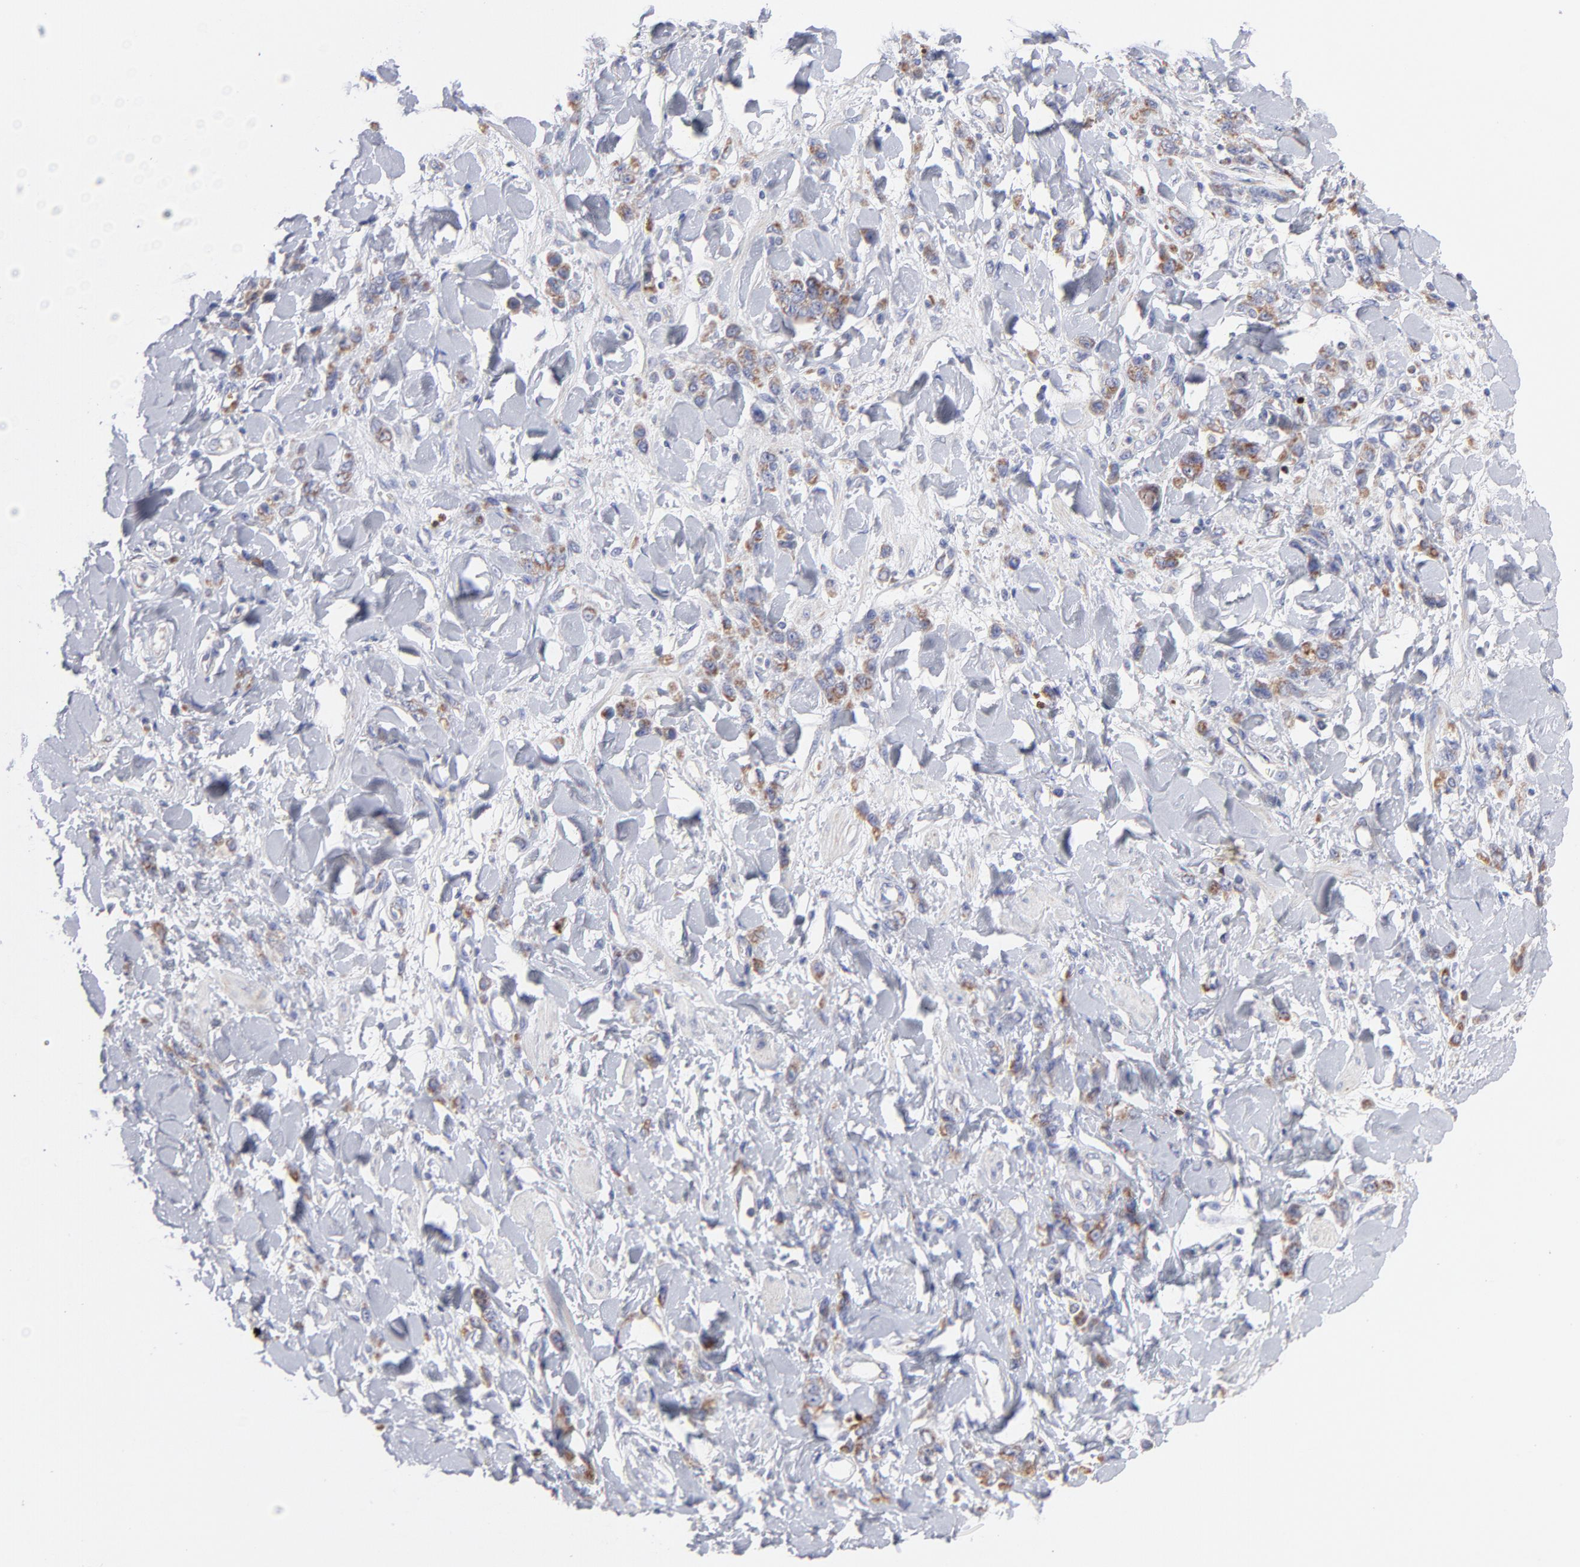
{"staining": {"intensity": "weak", "quantity": ">75%", "location": "cytoplasmic/membranous"}, "tissue": "stomach cancer", "cell_type": "Tumor cells", "image_type": "cancer", "snomed": [{"axis": "morphology", "description": "Normal tissue, NOS"}, {"axis": "morphology", "description": "Adenocarcinoma, NOS"}, {"axis": "topography", "description": "Stomach"}], "caption": "Tumor cells reveal low levels of weak cytoplasmic/membranous positivity in about >75% of cells in human adenocarcinoma (stomach).", "gene": "TIMM8A", "patient": {"sex": "male", "age": 82}}